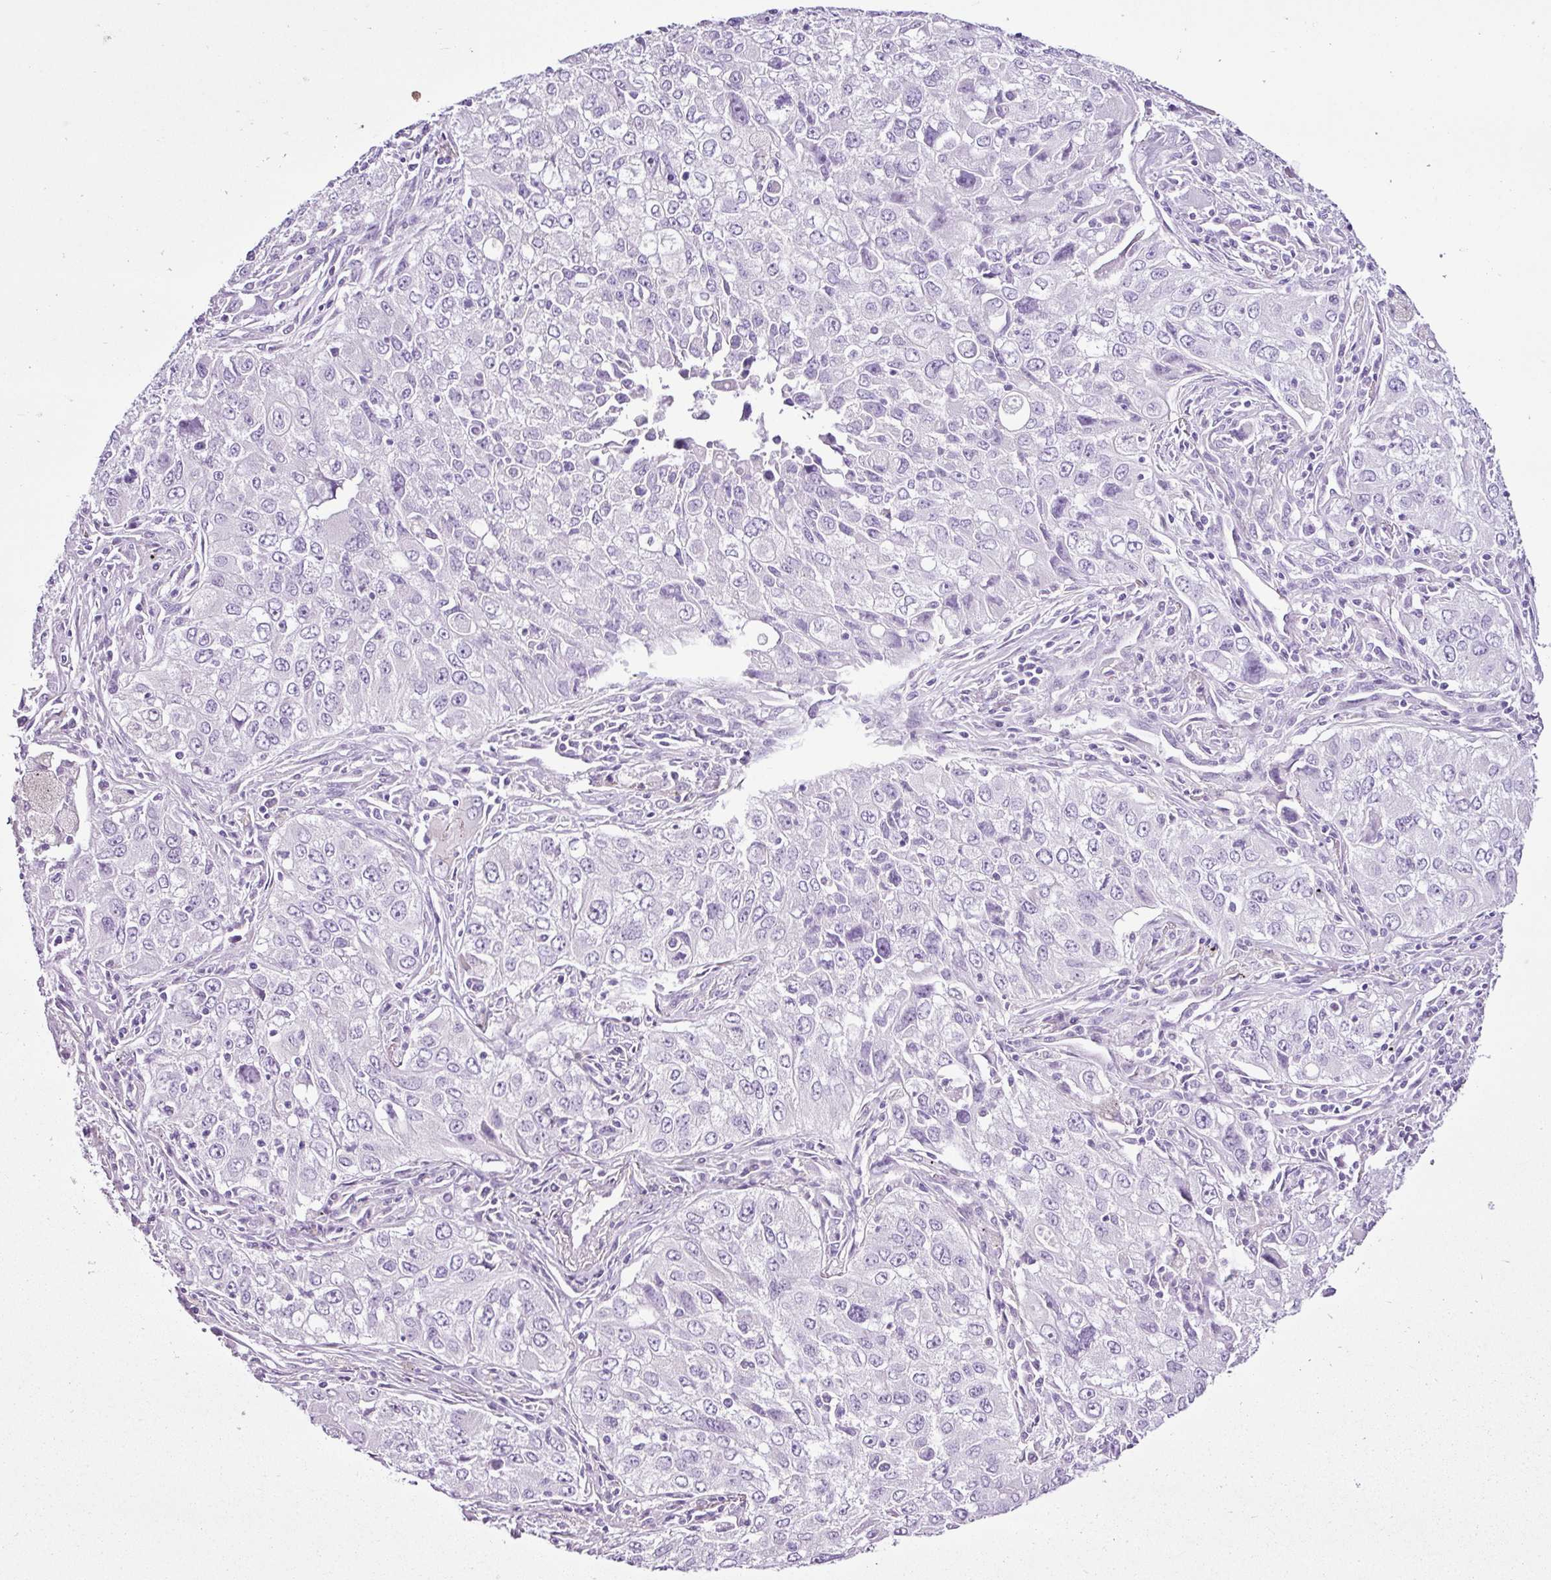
{"staining": {"intensity": "negative", "quantity": "none", "location": "none"}, "tissue": "lung cancer", "cell_type": "Tumor cells", "image_type": "cancer", "snomed": [{"axis": "morphology", "description": "Adenocarcinoma, NOS"}, {"axis": "morphology", "description": "Adenocarcinoma, metastatic, NOS"}, {"axis": "topography", "description": "Lymph node"}, {"axis": "topography", "description": "Lung"}], "caption": "High magnification brightfield microscopy of lung adenocarcinoma stained with DAB (brown) and counterstained with hematoxylin (blue): tumor cells show no significant expression. Brightfield microscopy of immunohistochemistry (IHC) stained with DAB (brown) and hematoxylin (blue), captured at high magnification.", "gene": "PGR", "patient": {"sex": "female", "age": 42}}